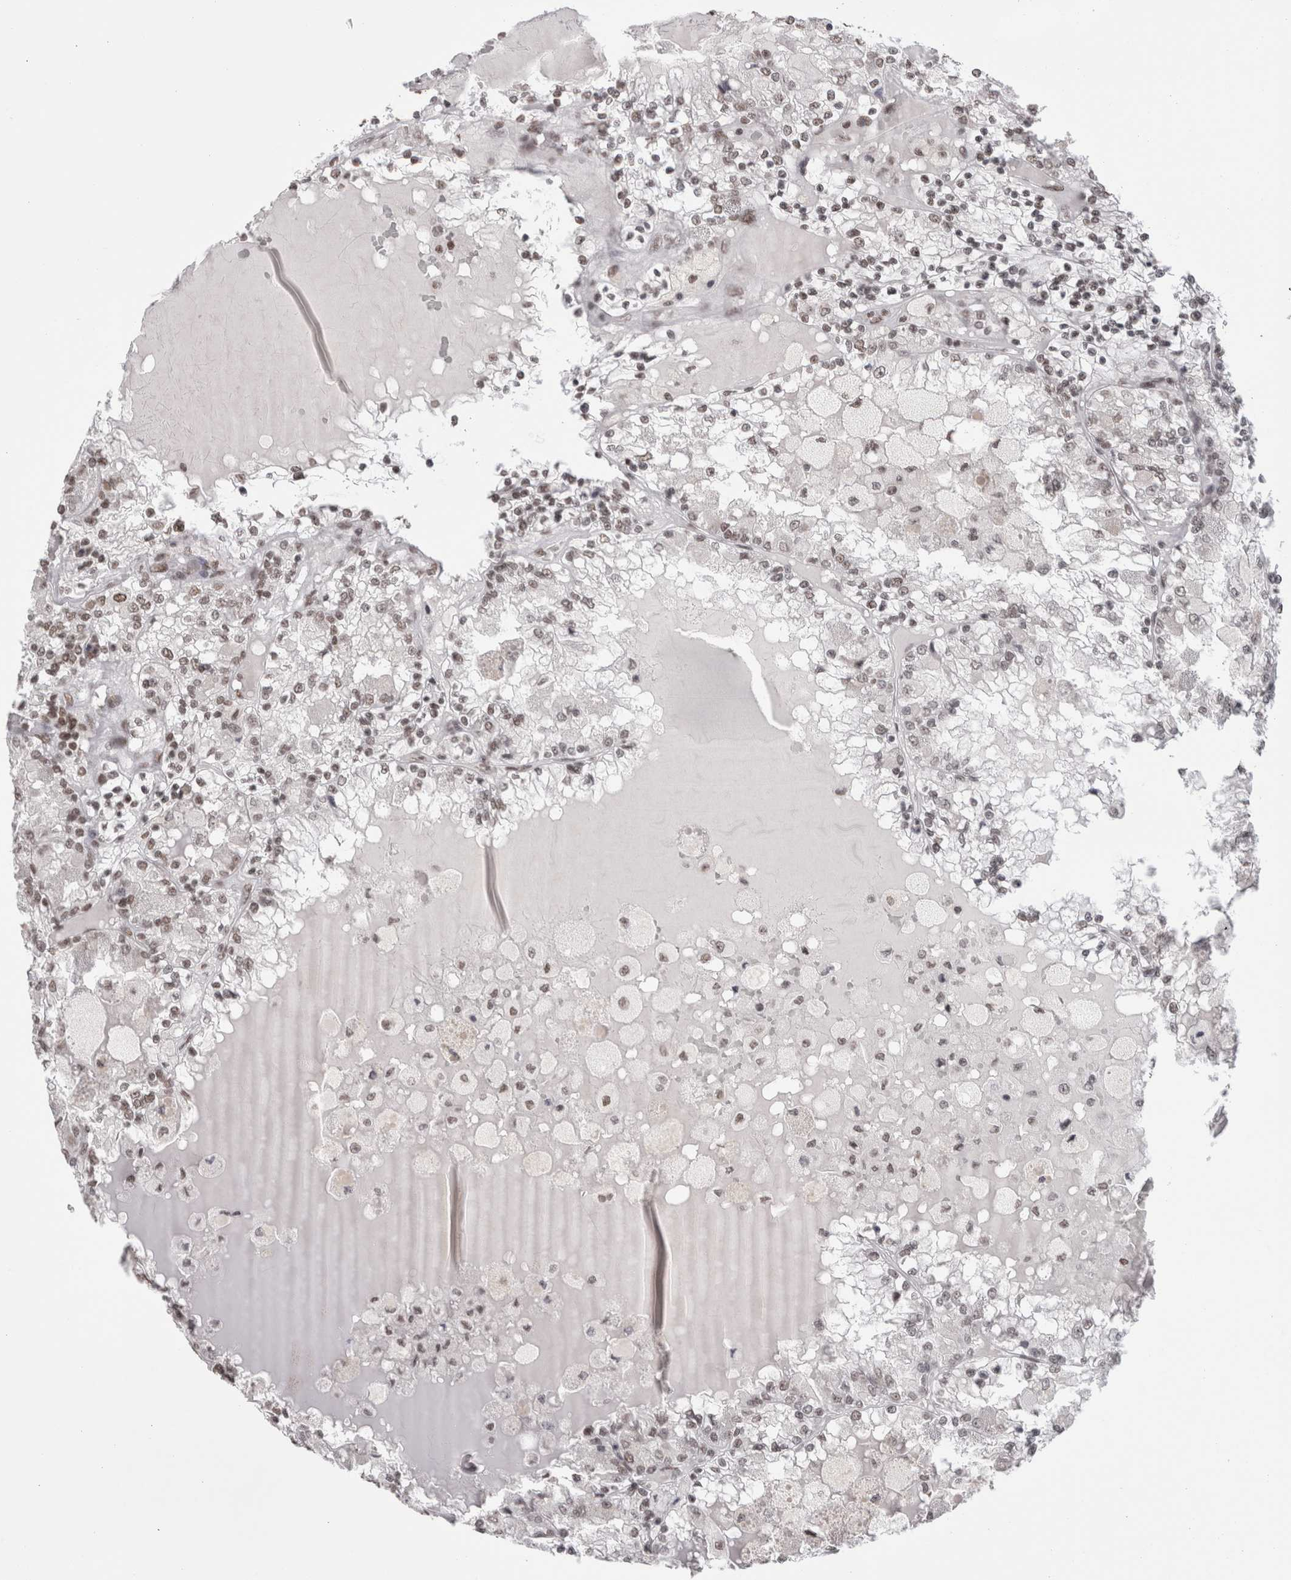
{"staining": {"intensity": "weak", "quantity": ">75%", "location": "nuclear"}, "tissue": "renal cancer", "cell_type": "Tumor cells", "image_type": "cancer", "snomed": [{"axis": "morphology", "description": "Adenocarcinoma, NOS"}, {"axis": "topography", "description": "Kidney"}], "caption": "Adenocarcinoma (renal) tissue reveals weak nuclear staining in approximately >75% of tumor cells", "gene": "SMC1A", "patient": {"sex": "female", "age": 56}}